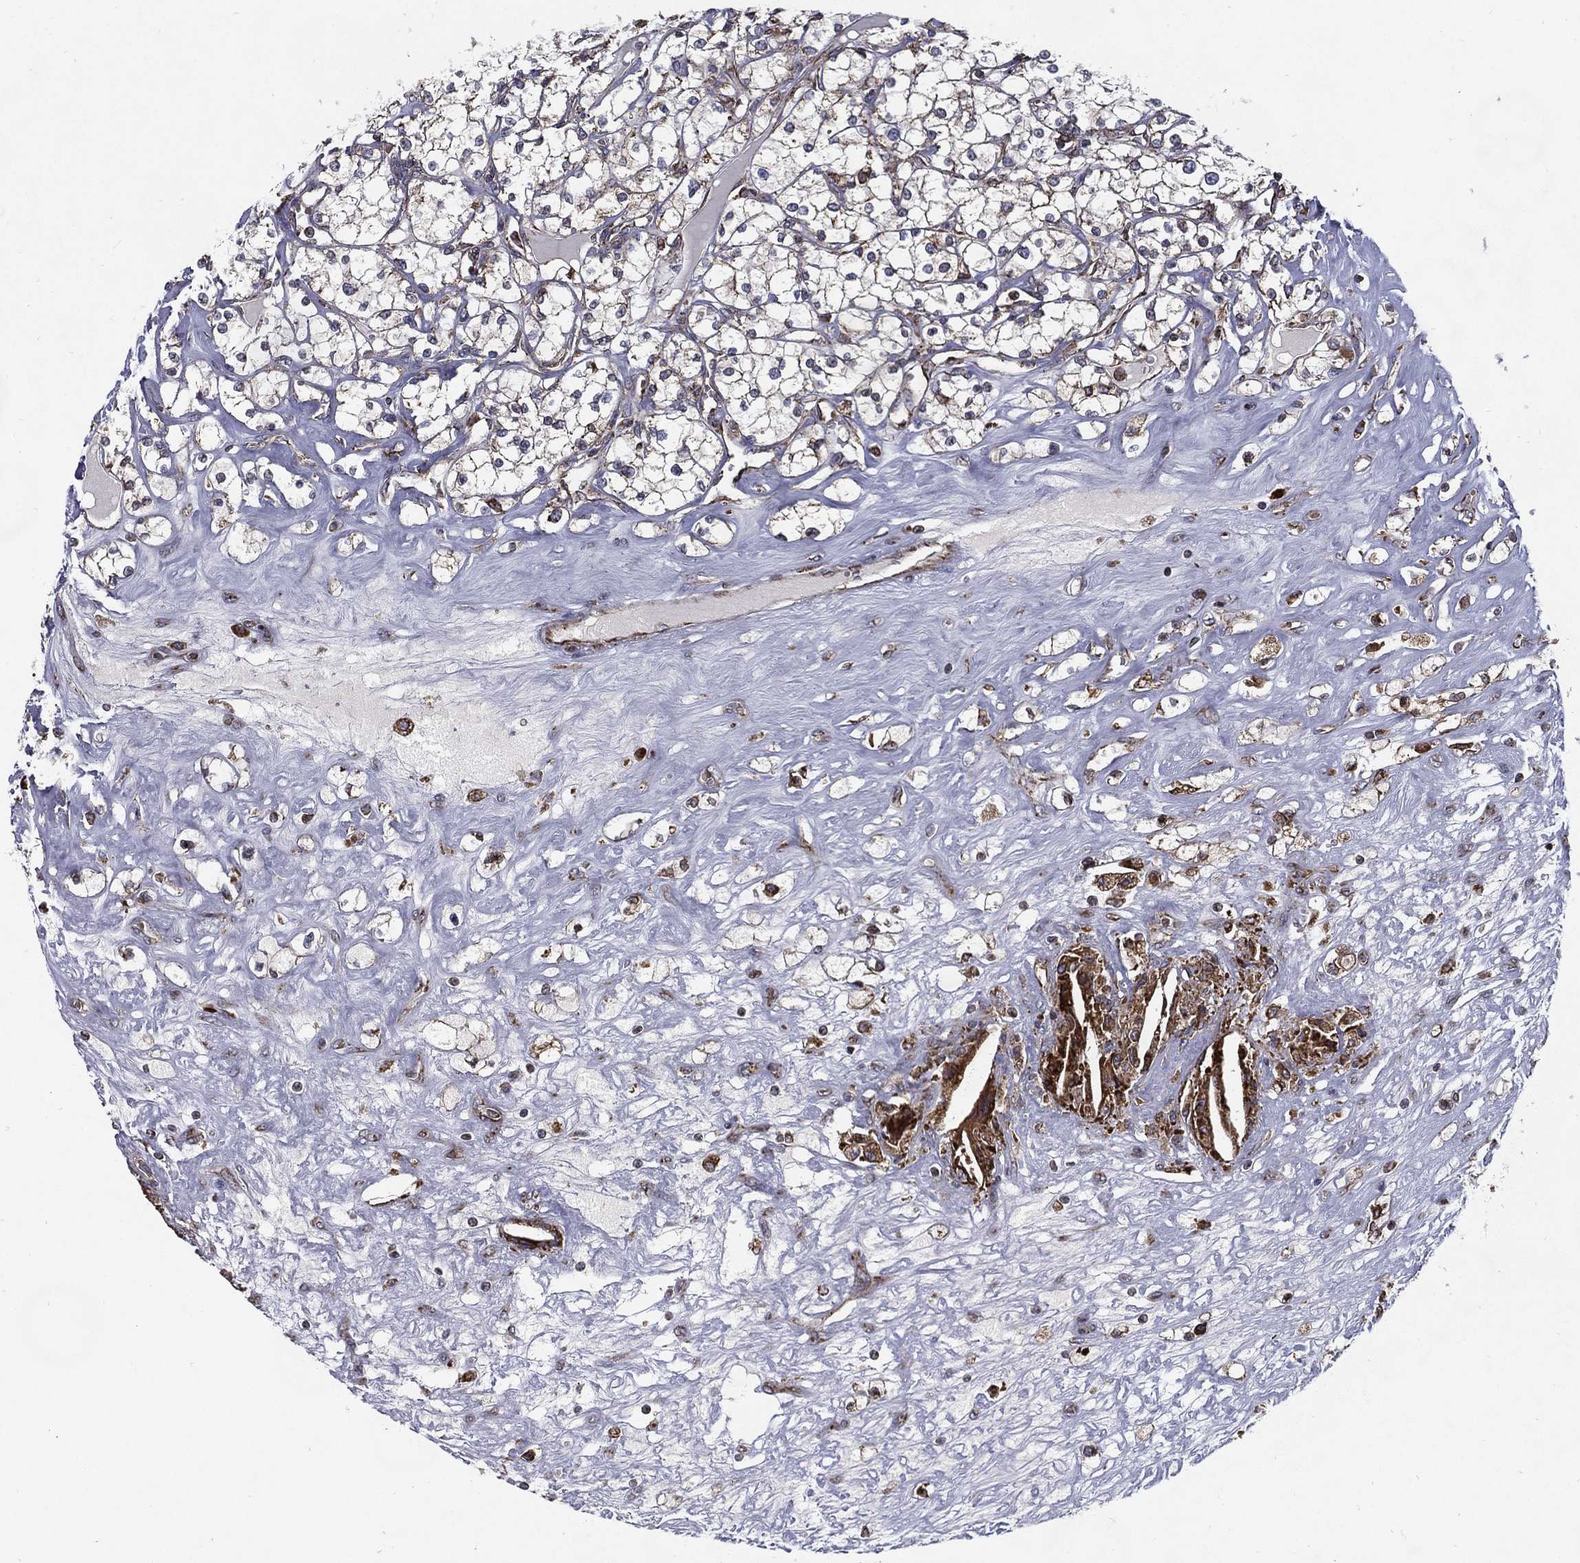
{"staining": {"intensity": "weak", "quantity": "25%-75%", "location": "cytoplasmic/membranous"}, "tissue": "renal cancer", "cell_type": "Tumor cells", "image_type": "cancer", "snomed": [{"axis": "morphology", "description": "Adenocarcinoma, NOS"}, {"axis": "topography", "description": "Kidney"}], "caption": "Tumor cells exhibit weak cytoplasmic/membranous positivity in approximately 25%-75% of cells in renal adenocarcinoma.", "gene": "MT-CYB", "patient": {"sex": "male", "age": 67}}